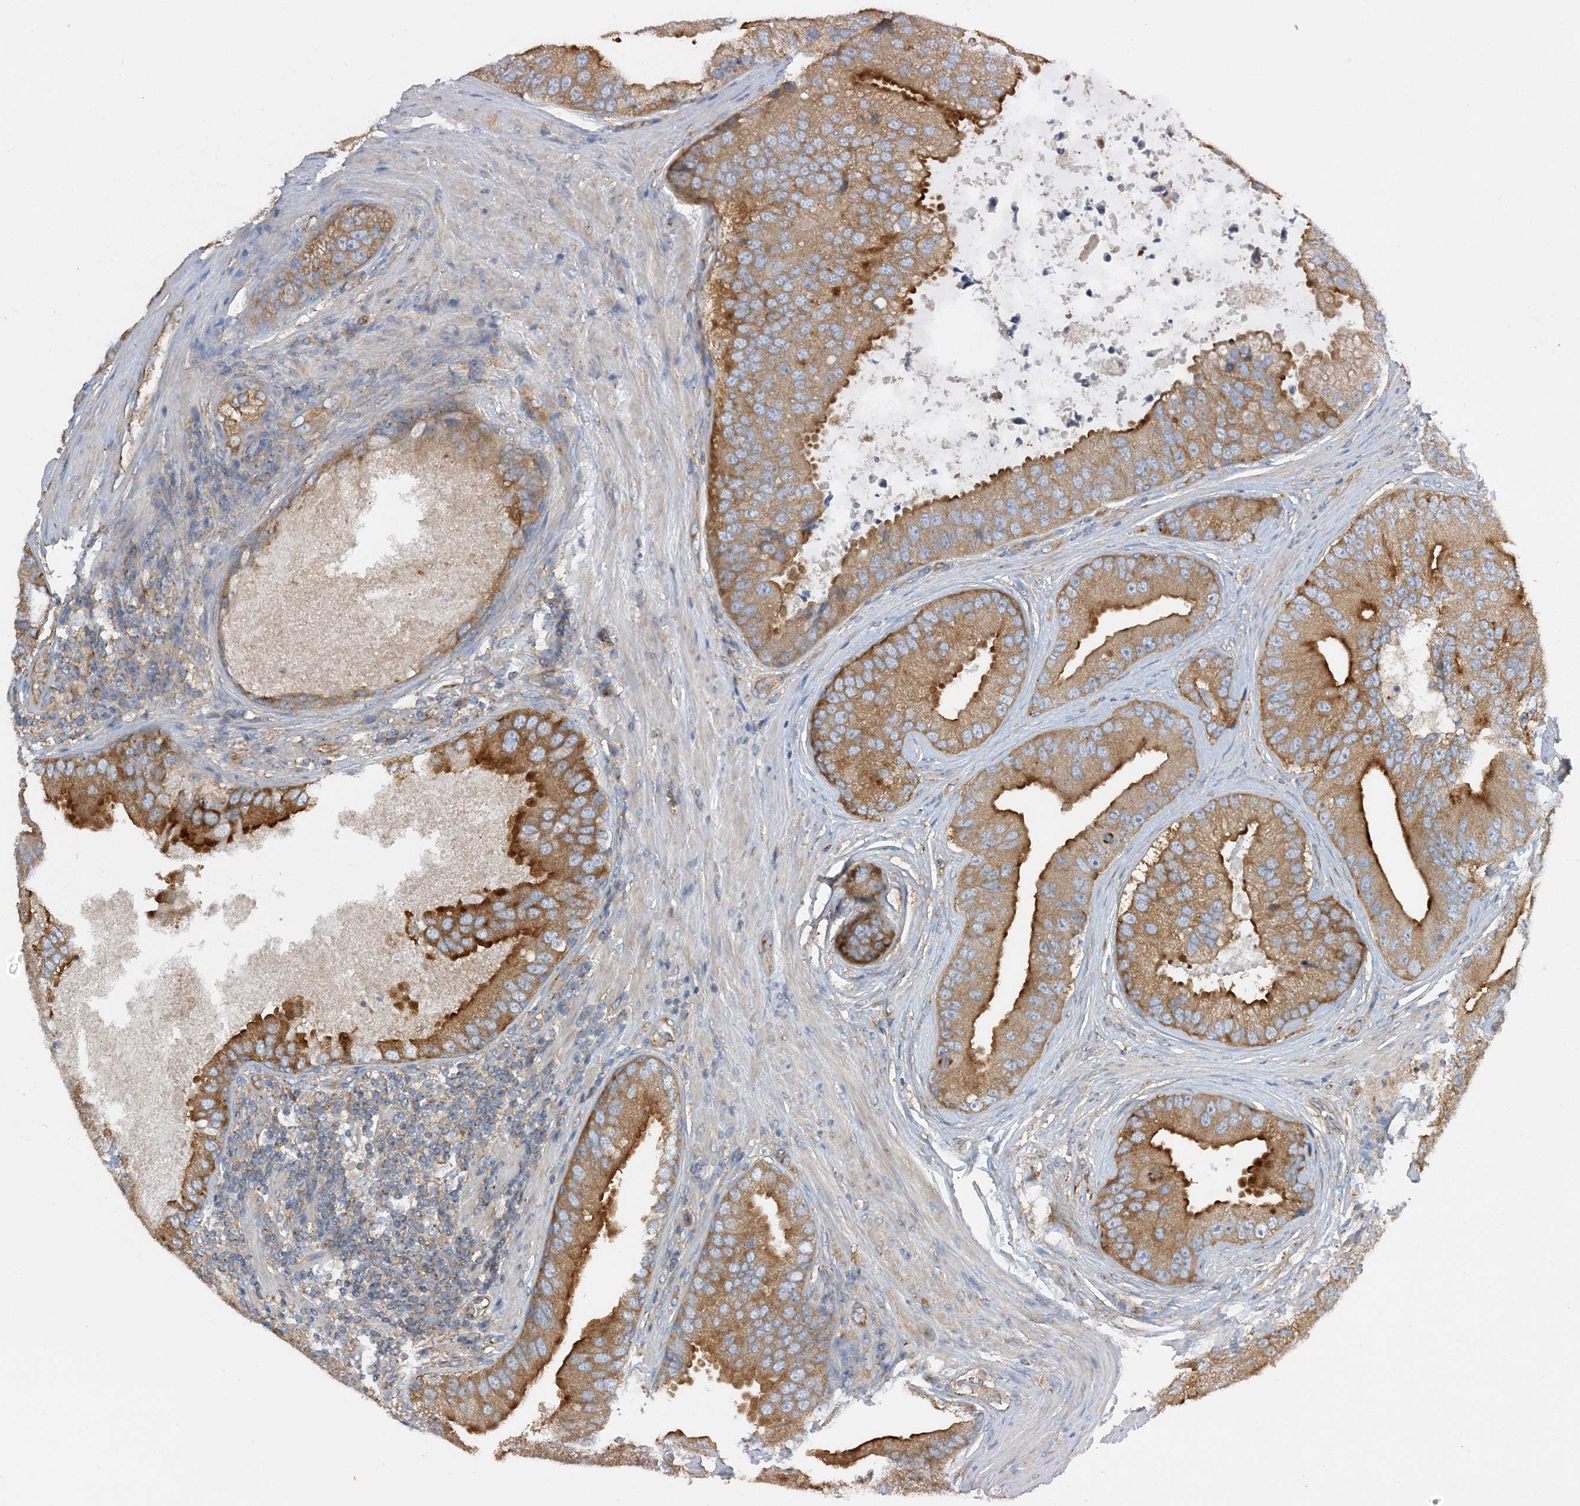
{"staining": {"intensity": "strong", "quantity": ">75%", "location": "cytoplasmic/membranous"}, "tissue": "prostate cancer", "cell_type": "Tumor cells", "image_type": "cancer", "snomed": [{"axis": "morphology", "description": "Adenocarcinoma, High grade"}, {"axis": "topography", "description": "Prostate"}], "caption": "IHC of prostate high-grade adenocarcinoma shows high levels of strong cytoplasmic/membranous expression in about >75% of tumor cells. (IHC, brightfield microscopy, high magnification).", "gene": "SIDT1", "patient": {"sex": "male", "age": 70}}